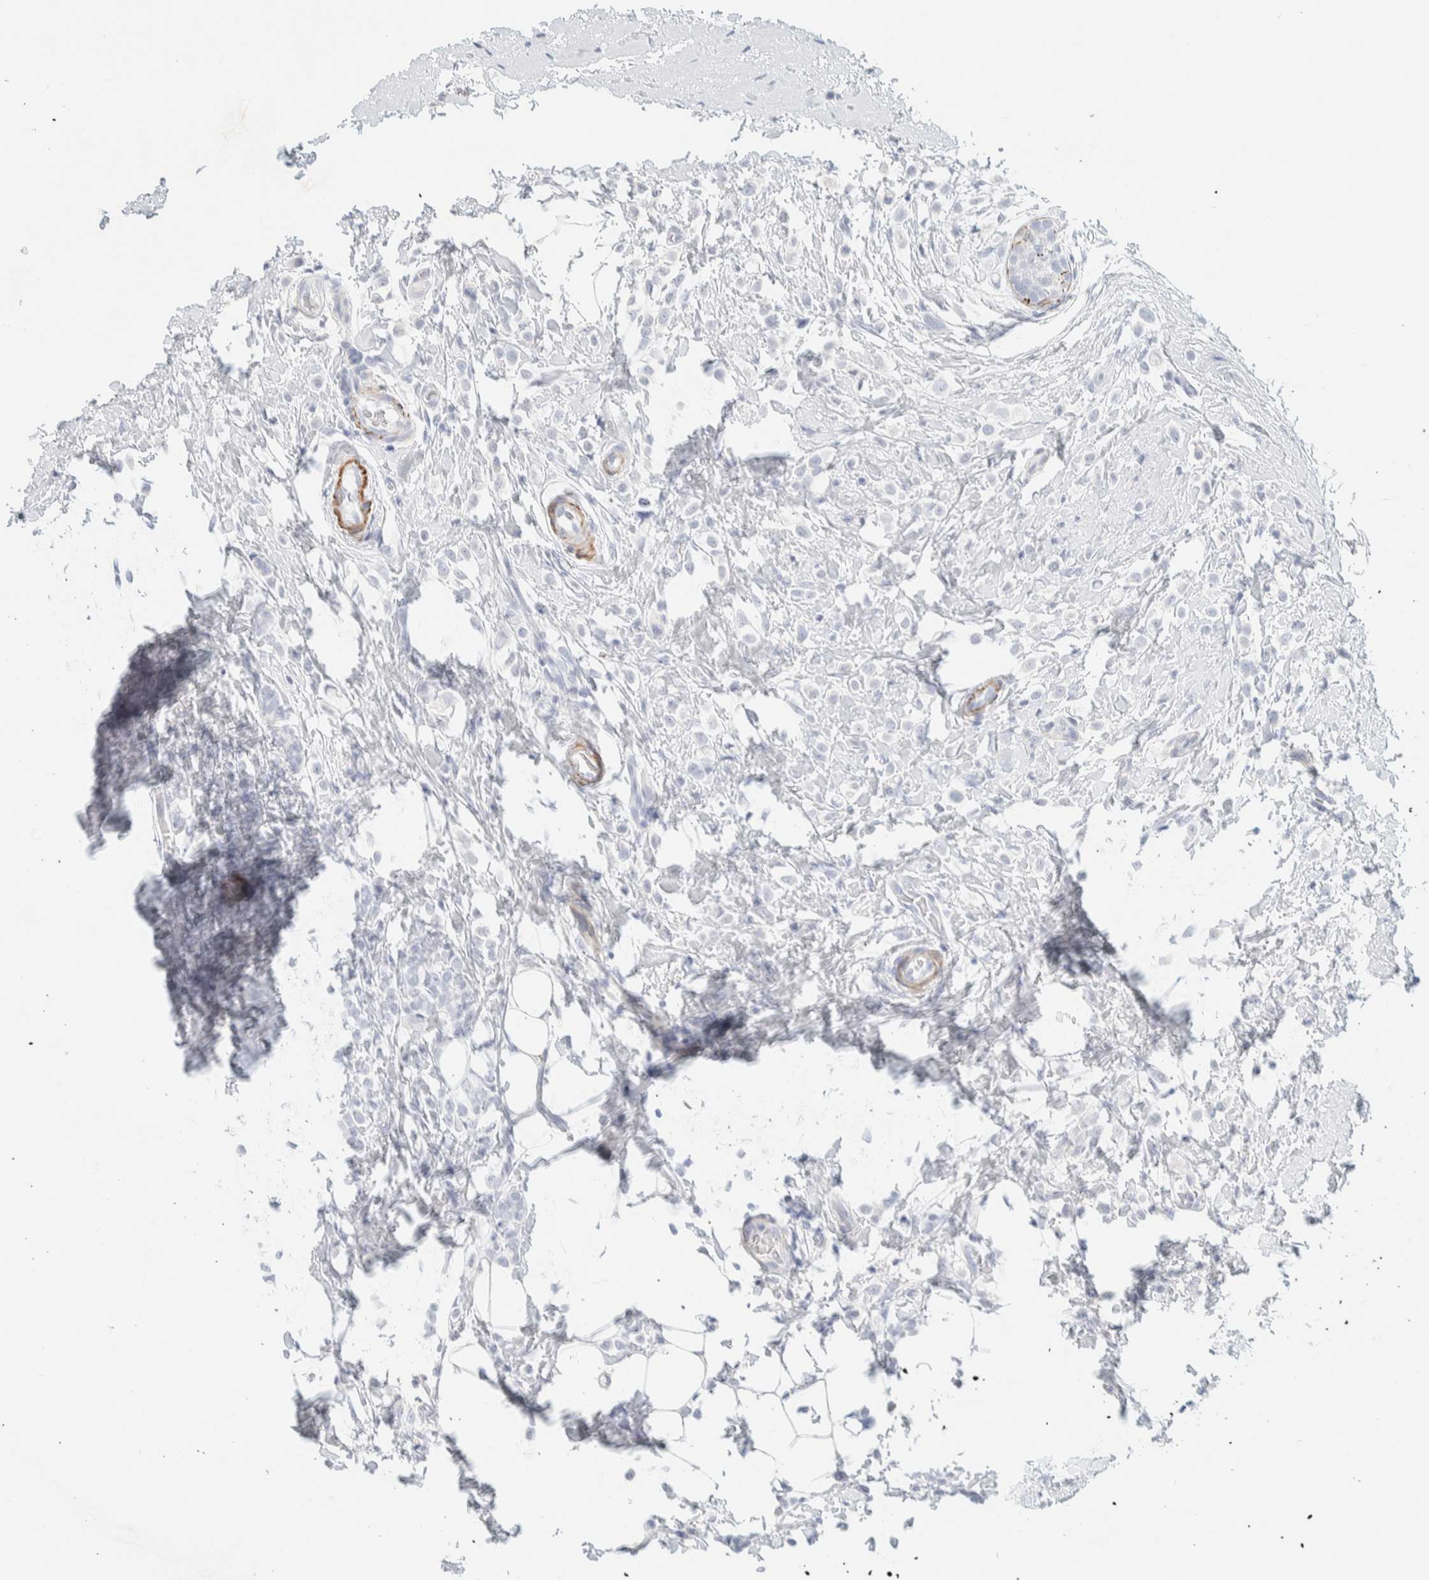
{"staining": {"intensity": "negative", "quantity": "none", "location": "none"}, "tissue": "breast cancer", "cell_type": "Tumor cells", "image_type": "cancer", "snomed": [{"axis": "morphology", "description": "Lobular carcinoma"}, {"axis": "topography", "description": "Breast"}], "caption": "Tumor cells show no significant protein positivity in breast lobular carcinoma. Nuclei are stained in blue.", "gene": "AFMID", "patient": {"sex": "female", "age": 50}}